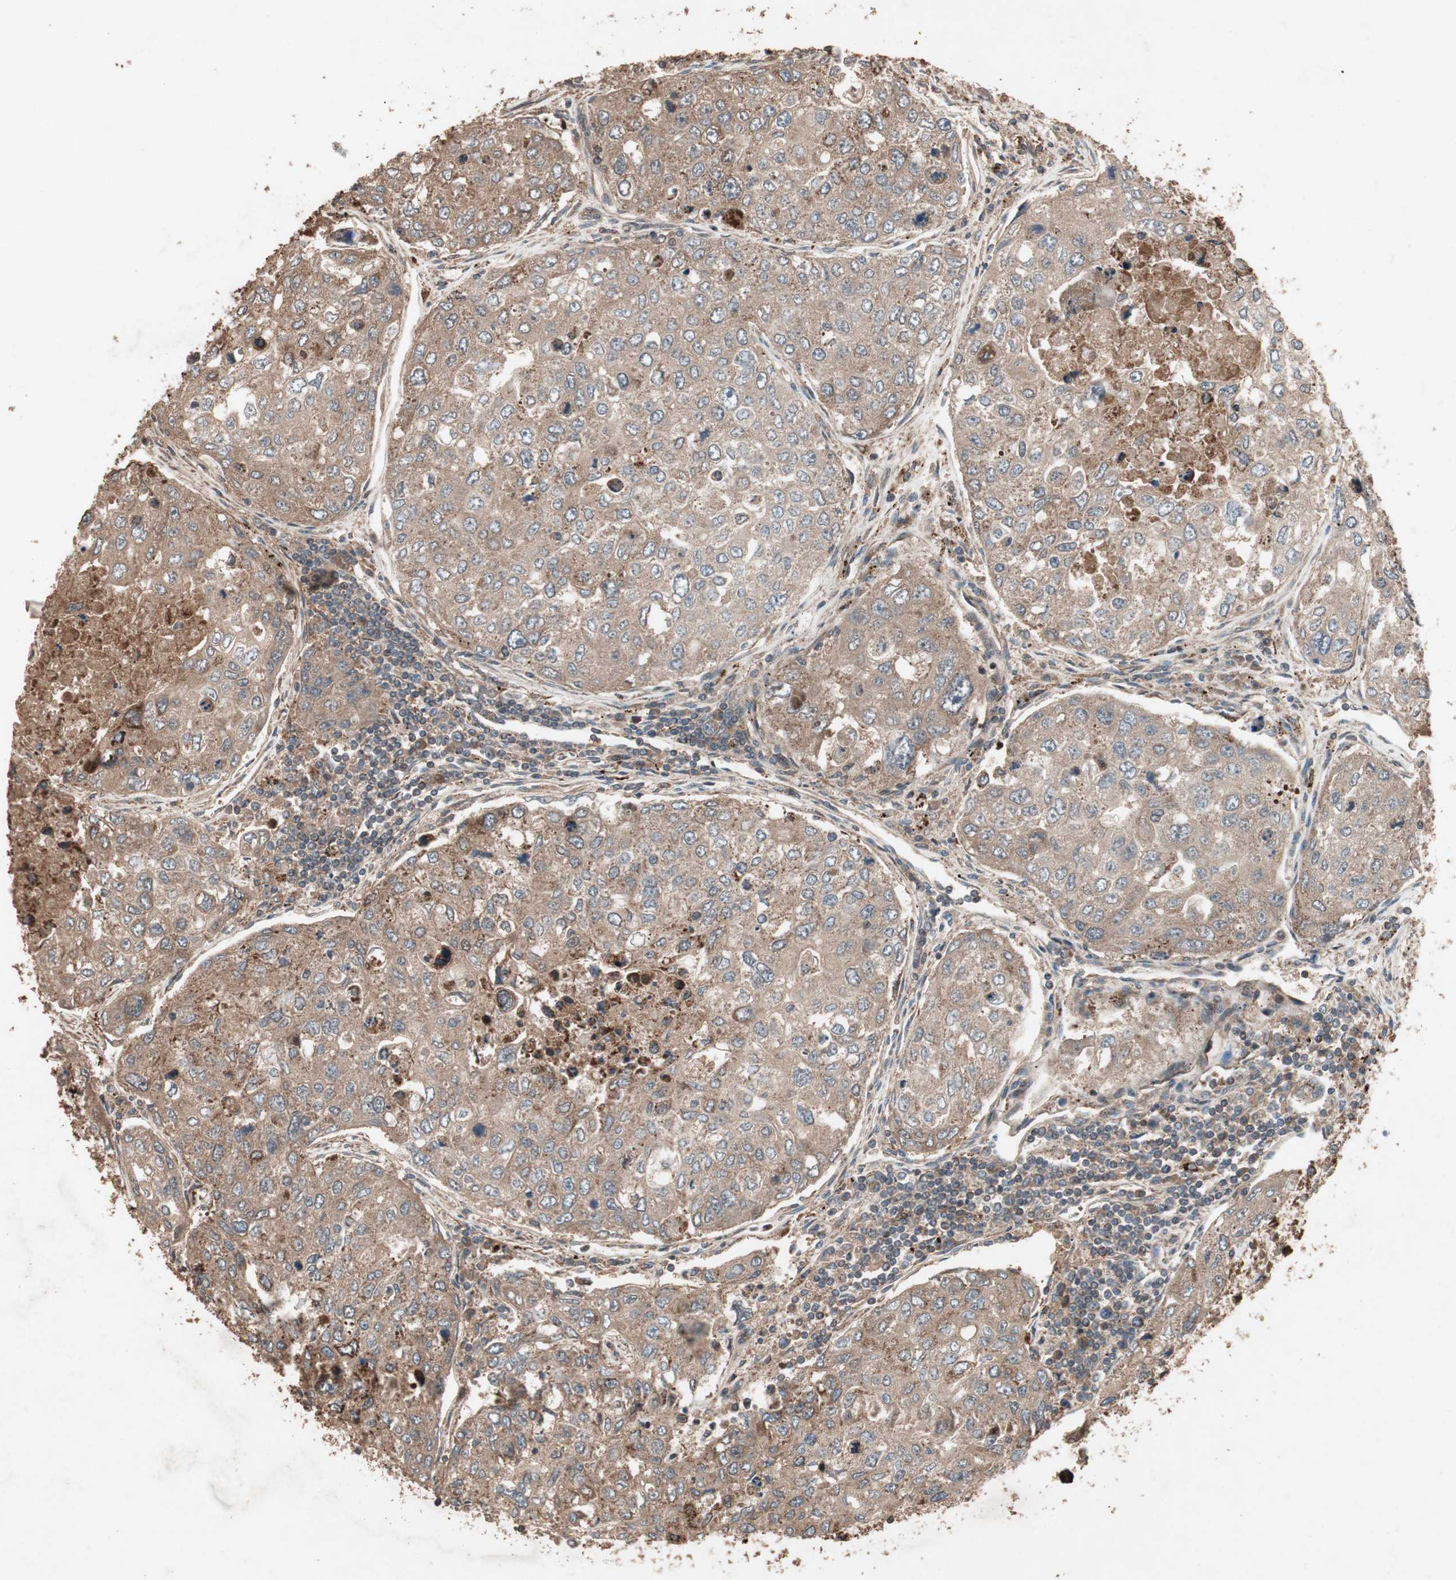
{"staining": {"intensity": "moderate", "quantity": ">75%", "location": "cytoplasmic/membranous"}, "tissue": "urothelial cancer", "cell_type": "Tumor cells", "image_type": "cancer", "snomed": [{"axis": "morphology", "description": "Urothelial carcinoma, High grade"}, {"axis": "topography", "description": "Lymph node"}, {"axis": "topography", "description": "Urinary bladder"}], "caption": "A medium amount of moderate cytoplasmic/membranous positivity is present in approximately >75% of tumor cells in urothelial cancer tissue.", "gene": "RAB1A", "patient": {"sex": "male", "age": 51}}